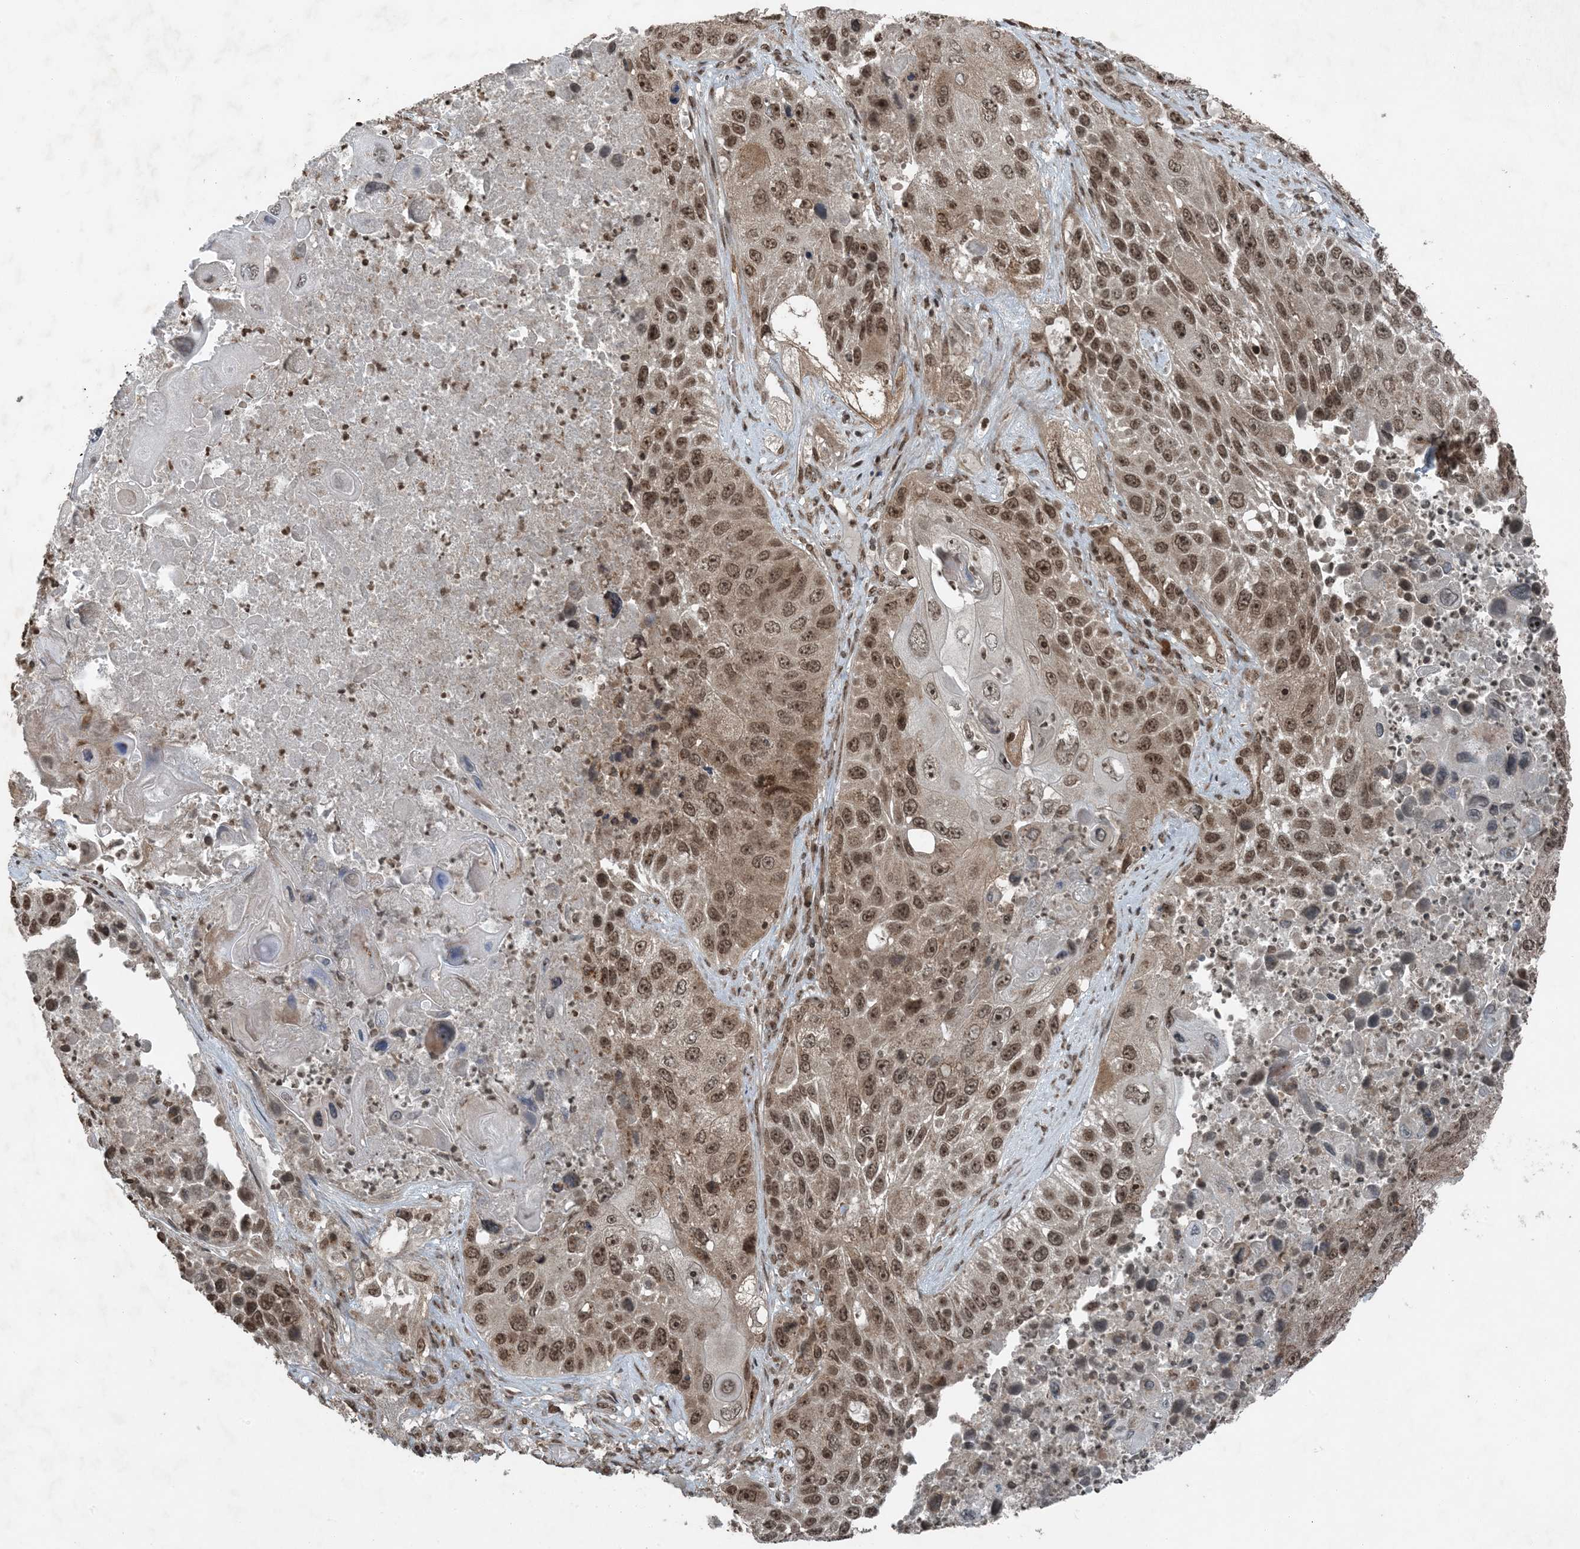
{"staining": {"intensity": "moderate", "quantity": ">75%", "location": "nuclear"}, "tissue": "lung cancer", "cell_type": "Tumor cells", "image_type": "cancer", "snomed": [{"axis": "morphology", "description": "Squamous cell carcinoma, NOS"}, {"axis": "topography", "description": "Lung"}], "caption": "Immunohistochemical staining of lung squamous cell carcinoma reveals moderate nuclear protein positivity in approximately >75% of tumor cells.", "gene": "ZFAND2B", "patient": {"sex": "male", "age": 61}}